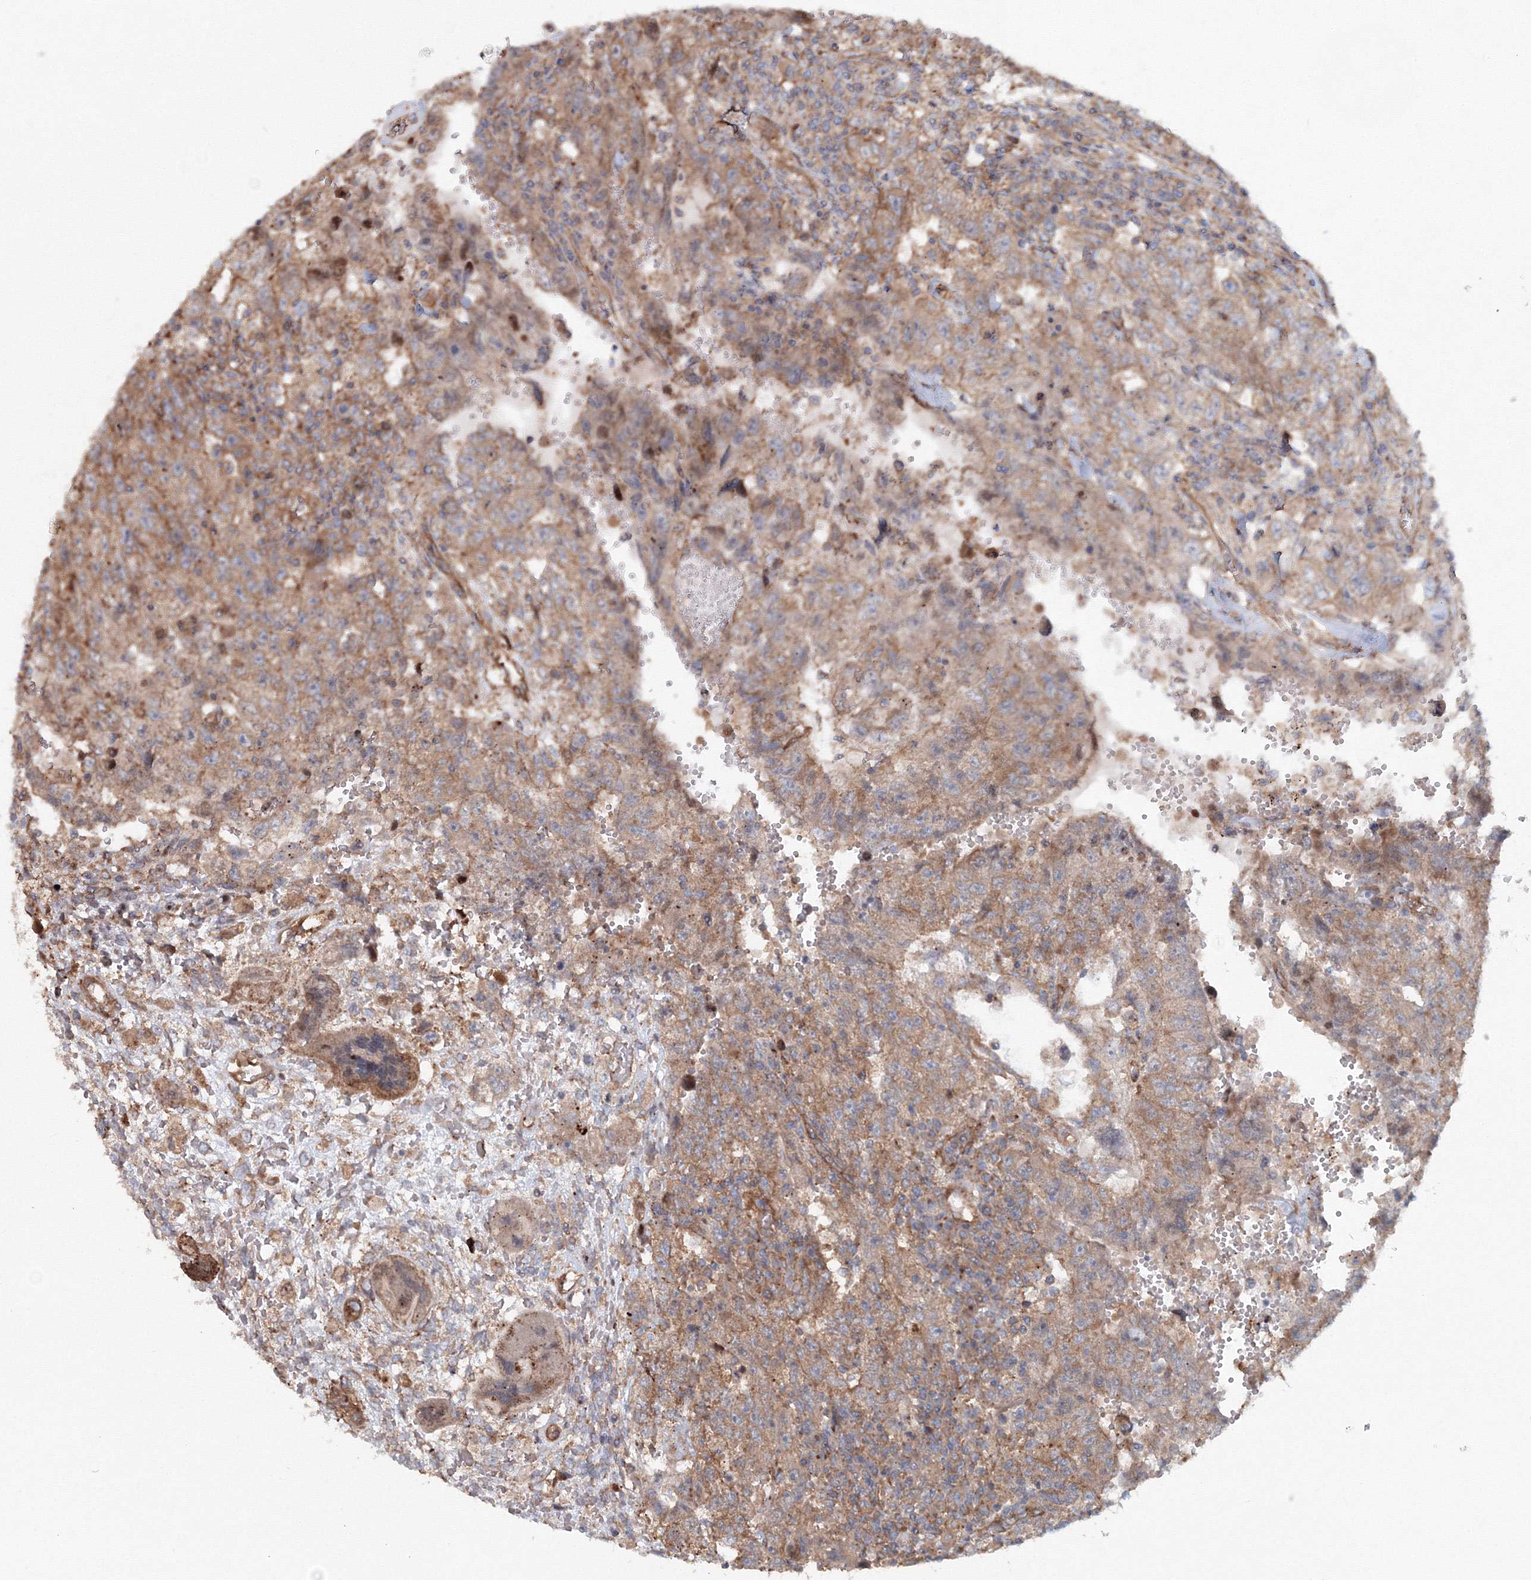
{"staining": {"intensity": "moderate", "quantity": ">75%", "location": "cytoplasmic/membranous"}, "tissue": "testis cancer", "cell_type": "Tumor cells", "image_type": "cancer", "snomed": [{"axis": "morphology", "description": "Carcinoma, Embryonal, NOS"}, {"axis": "topography", "description": "Testis"}], "caption": "IHC (DAB) staining of human testis cancer displays moderate cytoplasmic/membranous protein positivity in approximately >75% of tumor cells.", "gene": "EXOC1", "patient": {"sex": "male", "age": 26}}